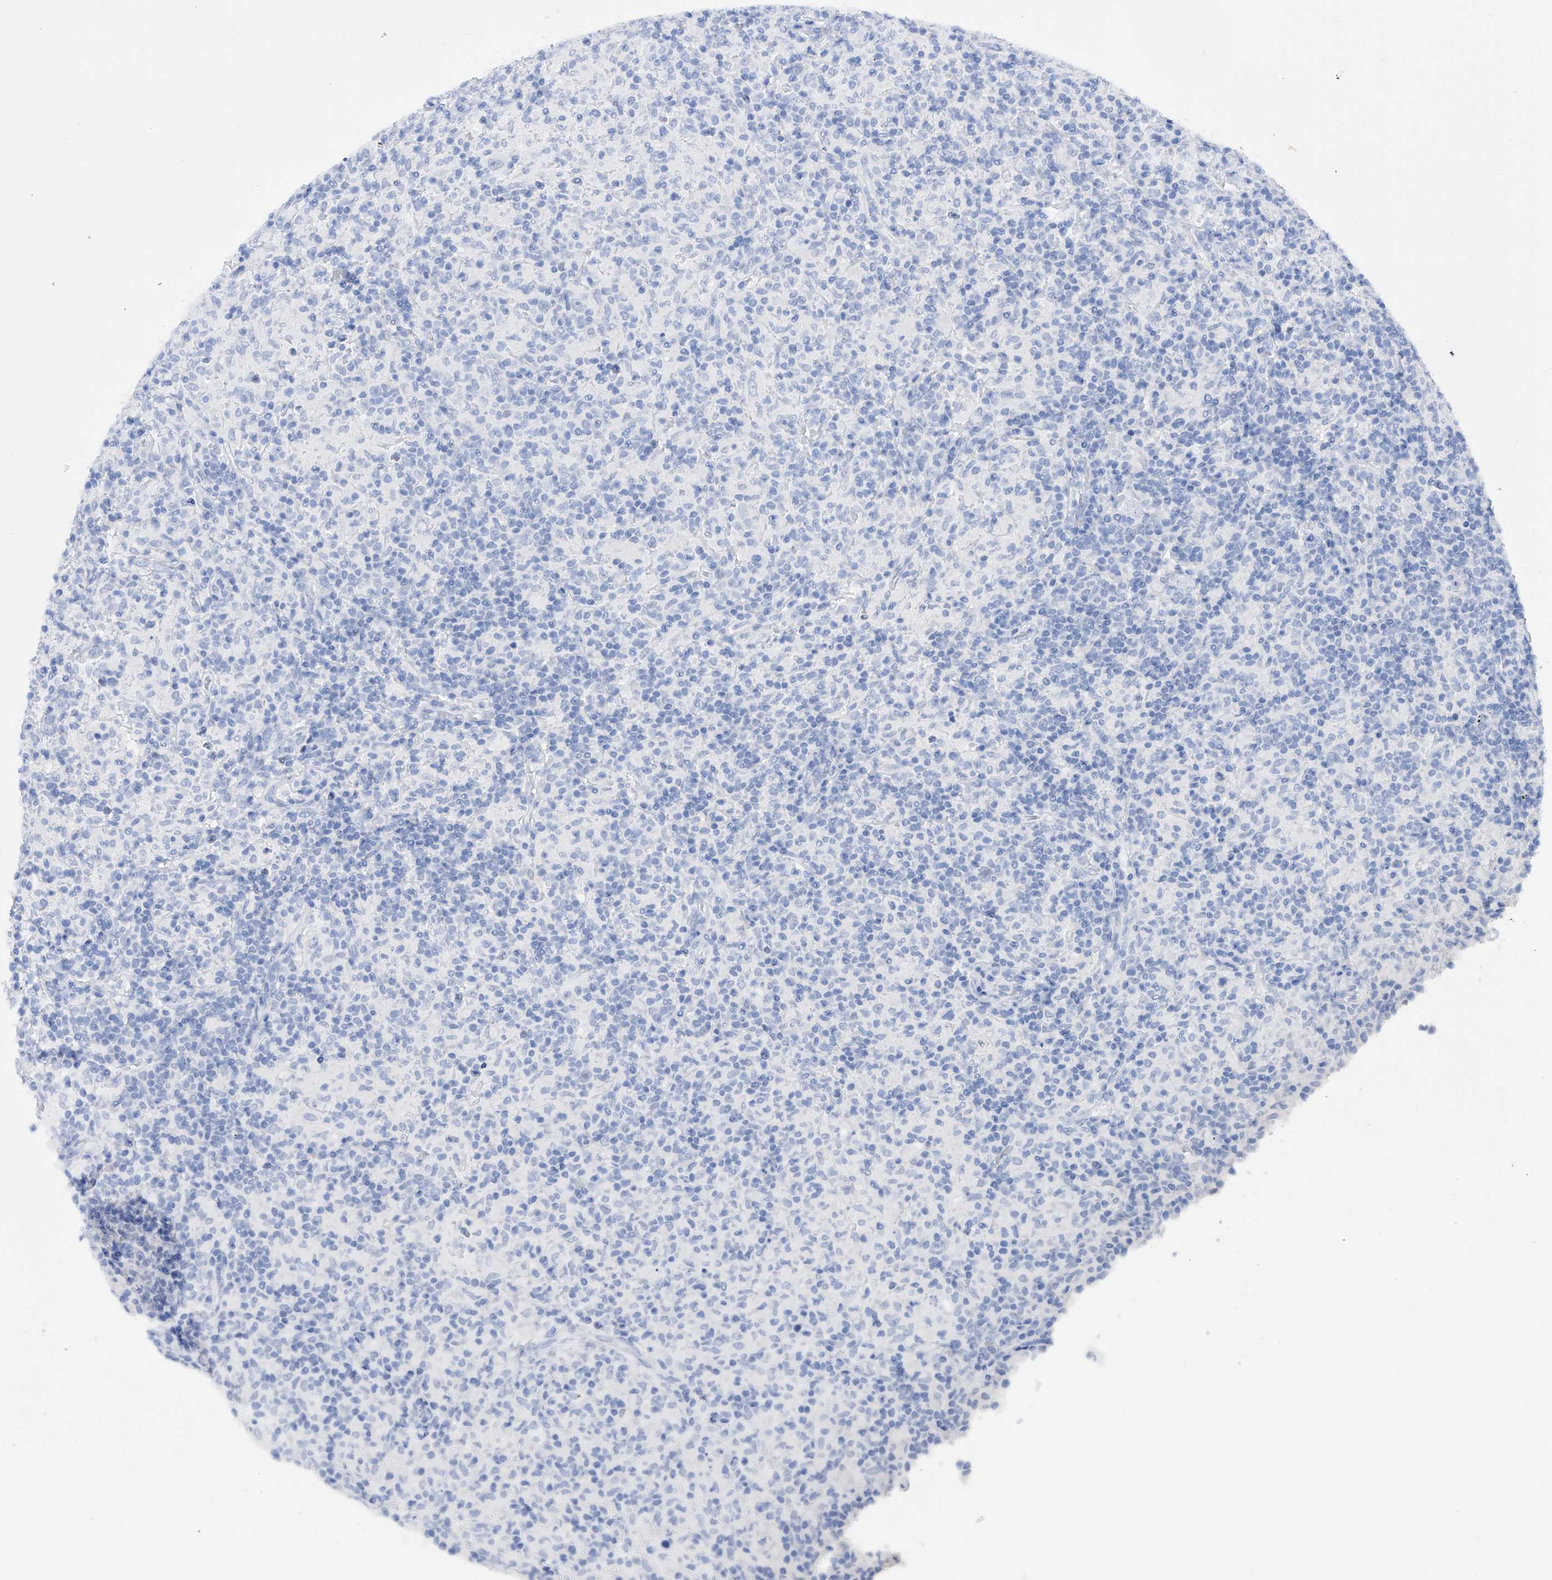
{"staining": {"intensity": "negative", "quantity": "none", "location": "none"}, "tissue": "lymphoma", "cell_type": "Tumor cells", "image_type": "cancer", "snomed": [{"axis": "morphology", "description": "Hodgkin's disease, NOS"}, {"axis": "topography", "description": "Lymph node"}], "caption": "Immunohistochemistry (IHC) histopathology image of lymphoma stained for a protein (brown), which shows no positivity in tumor cells.", "gene": "FLG", "patient": {"sex": "male", "age": 70}}